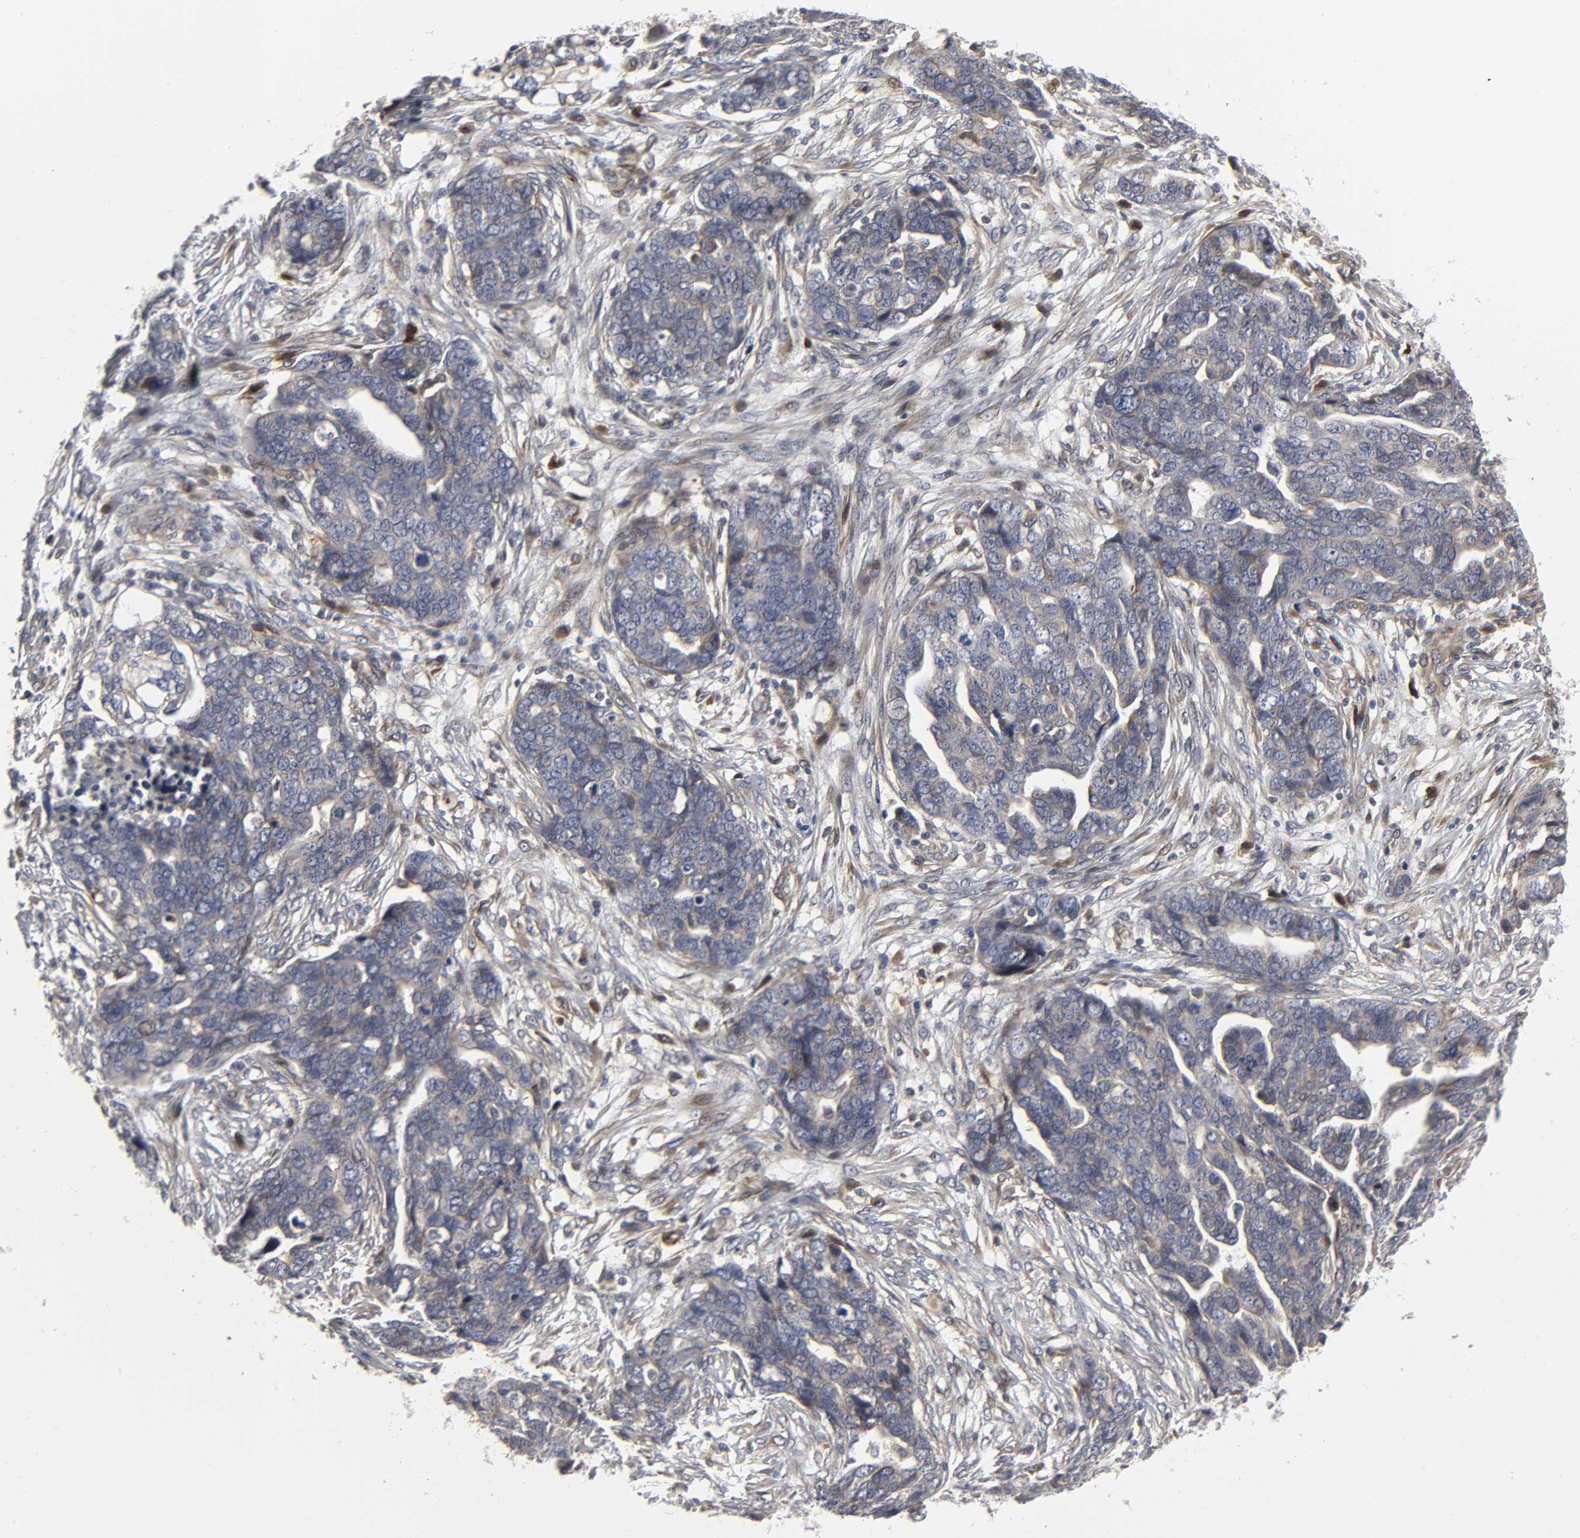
{"staining": {"intensity": "weak", "quantity": "<25%", "location": "cytoplasmic/membranous"}, "tissue": "ovarian cancer", "cell_type": "Tumor cells", "image_type": "cancer", "snomed": [{"axis": "morphology", "description": "Normal tissue, NOS"}, {"axis": "morphology", "description": "Cystadenocarcinoma, serous, NOS"}, {"axis": "topography", "description": "Fallopian tube"}, {"axis": "topography", "description": "Ovary"}], "caption": "Ovarian serous cystadenocarcinoma stained for a protein using immunohistochemistry (IHC) displays no positivity tumor cells.", "gene": "ASB6", "patient": {"sex": "female", "age": 56}}